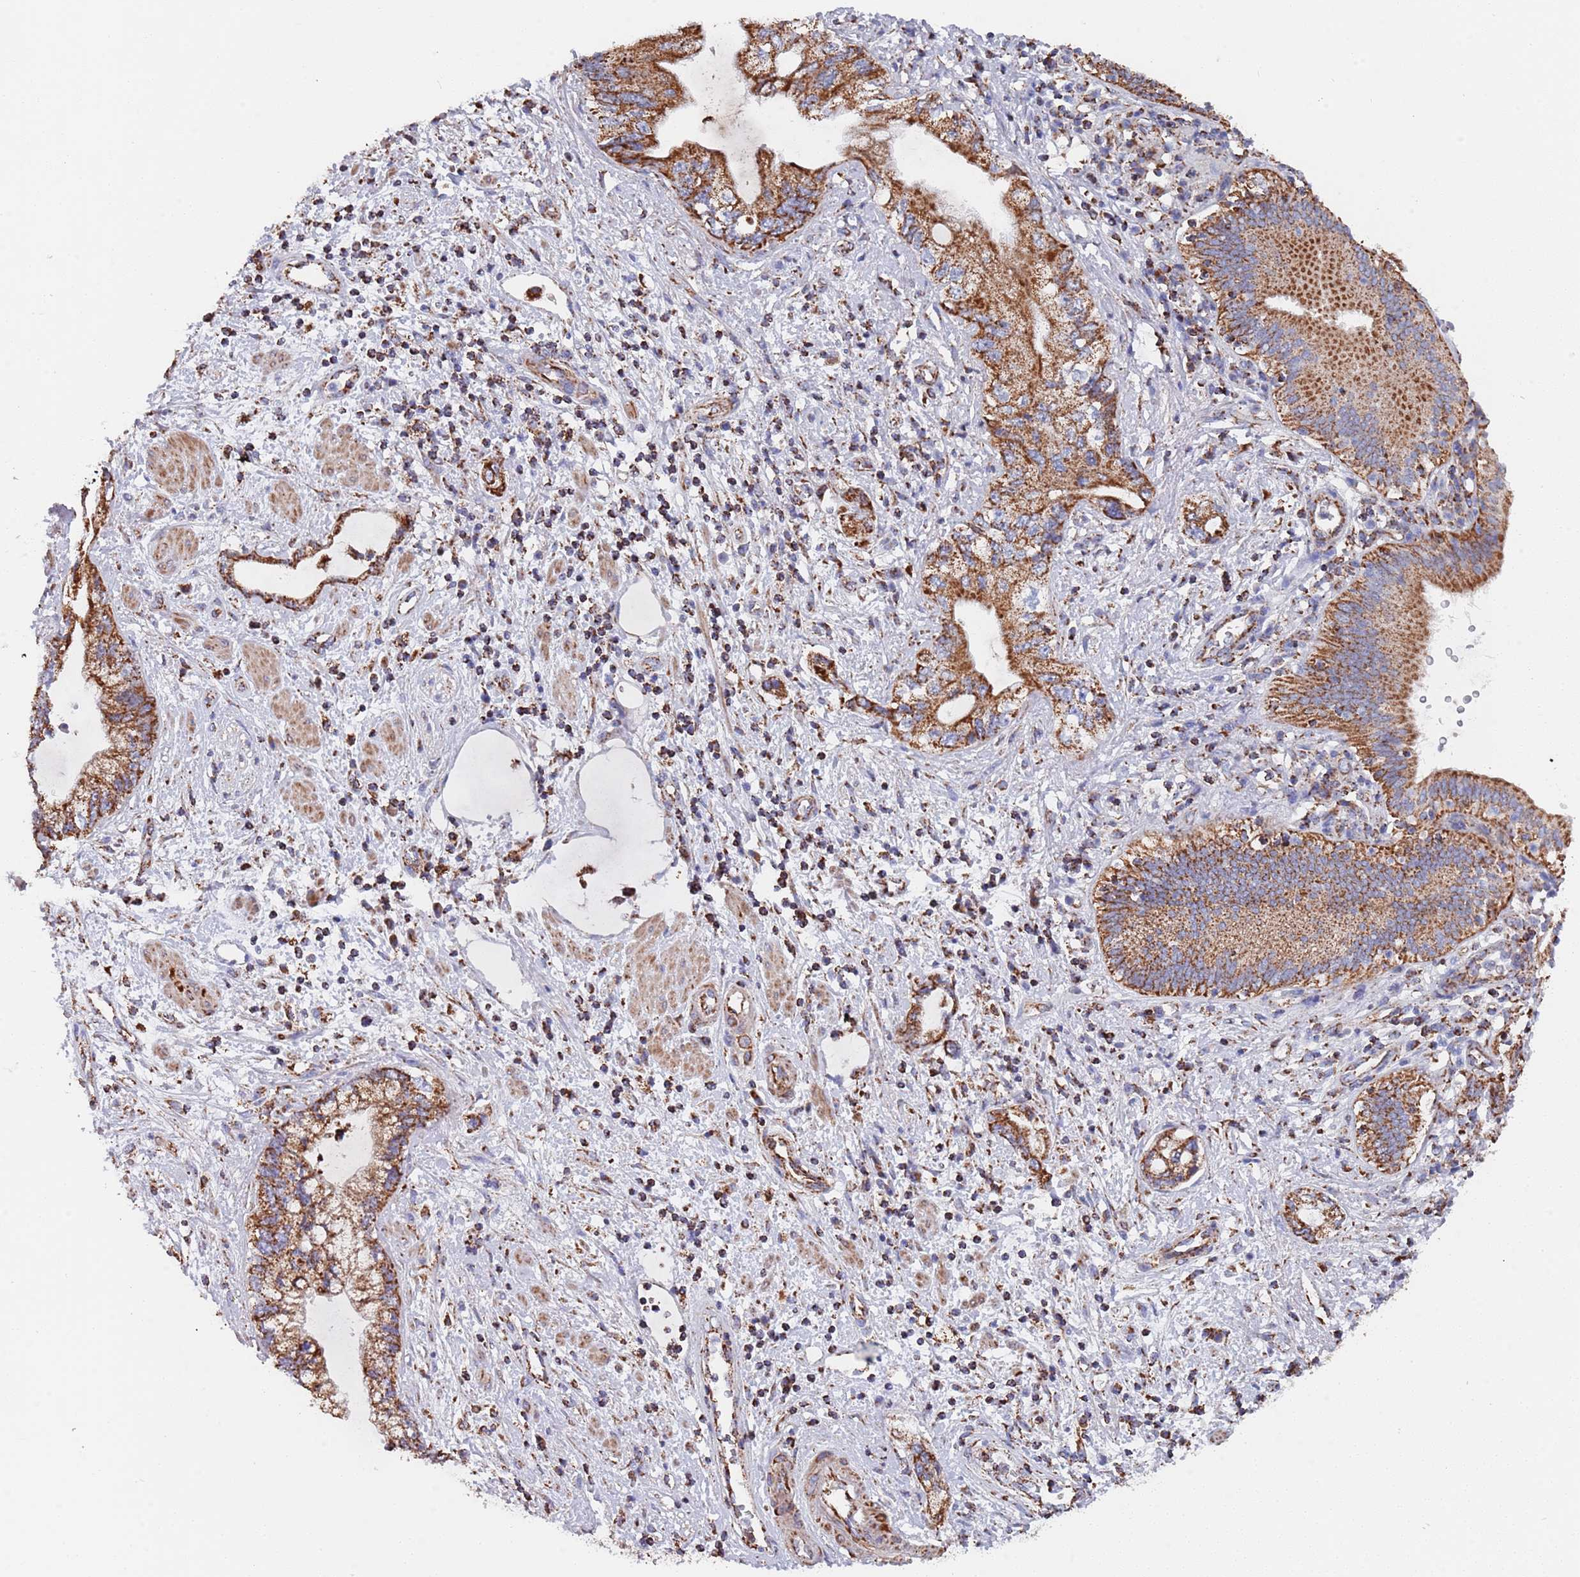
{"staining": {"intensity": "strong", "quantity": ">75%", "location": "cytoplasmic/membranous"}, "tissue": "pancreatic cancer", "cell_type": "Tumor cells", "image_type": "cancer", "snomed": [{"axis": "morphology", "description": "Adenocarcinoma, NOS"}, {"axis": "topography", "description": "Pancreas"}], "caption": "Strong cytoplasmic/membranous protein positivity is identified in about >75% of tumor cells in adenocarcinoma (pancreatic).", "gene": "PGP", "patient": {"sex": "female", "age": 73}}